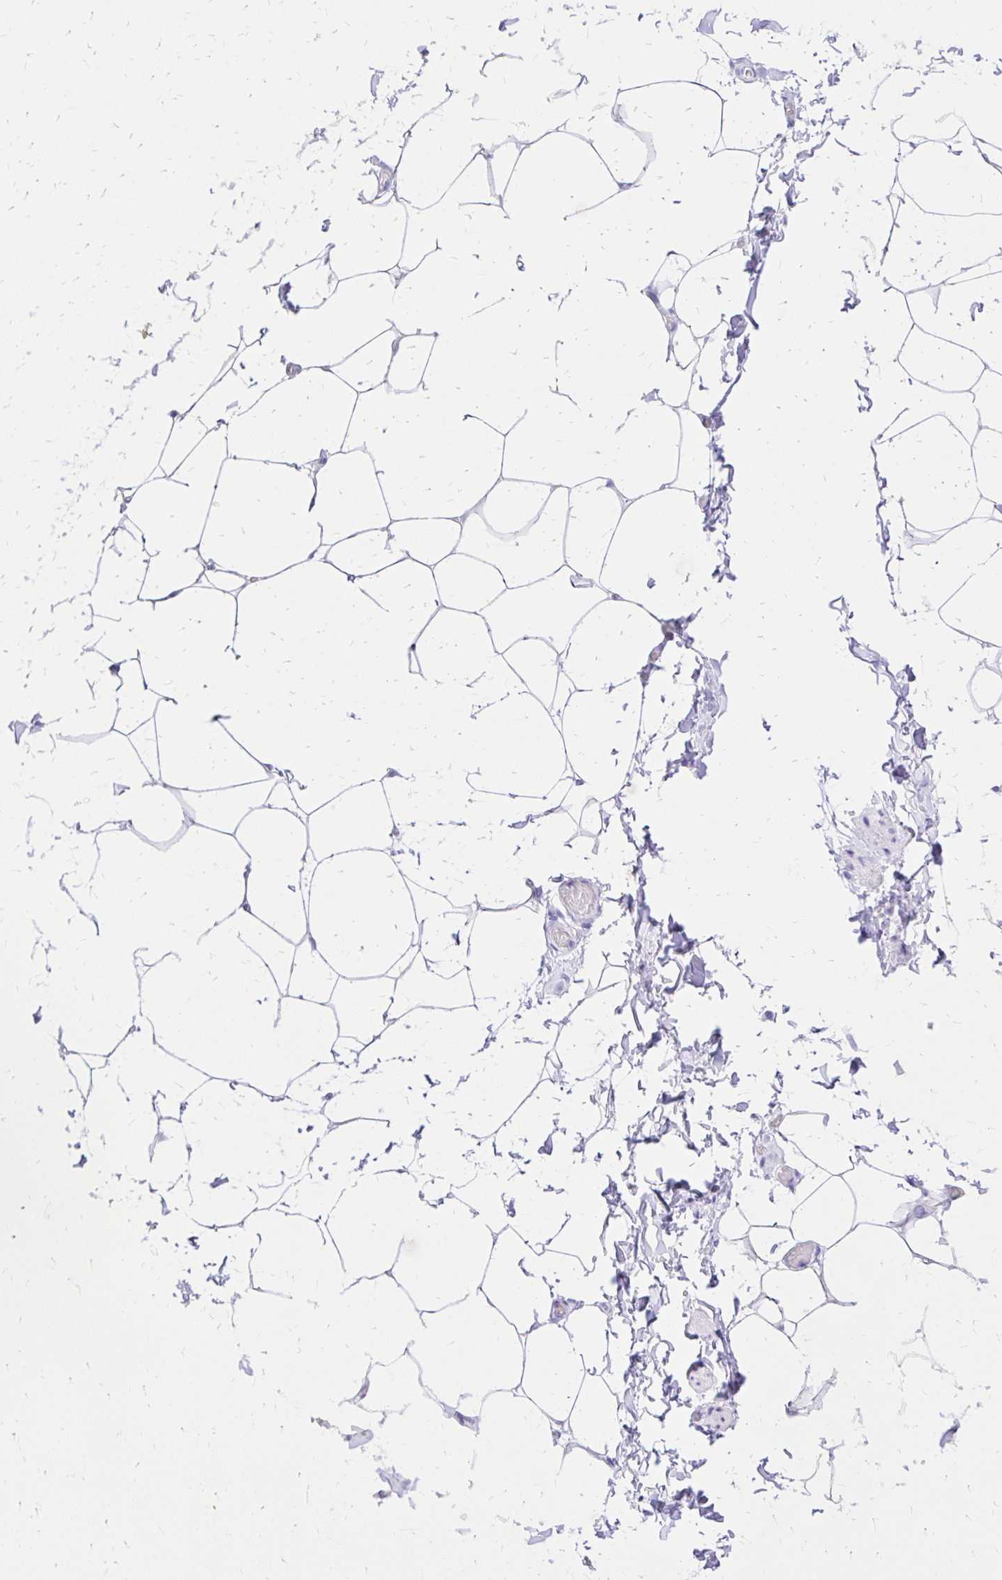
{"staining": {"intensity": "negative", "quantity": "none", "location": "none"}, "tissue": "adipose tissue", "cell_type": "Adipocytes", "image_type": "normal", "snomed": [{"axis": "morphology", "description": "Normal tissue, NOS"}, {"axis": "topography", "description": "Soft tissue"}, {"axis": "topography", "description": "Adipose tissue"}, {"axis": "topography", "description": "Vascular tissue"}, {"axis": "topography", "description": "Peripheral nerve tissue"}], "caption": "Adipose tissue was stained to show a protein in brown. There is no significant staining in adipocytes. (DAB immunohistochemistry (IHC) visualized using brightfield microscopy, high magnification).", "gene": "S100G", "patient": {"sex": "male", "age": 29}}